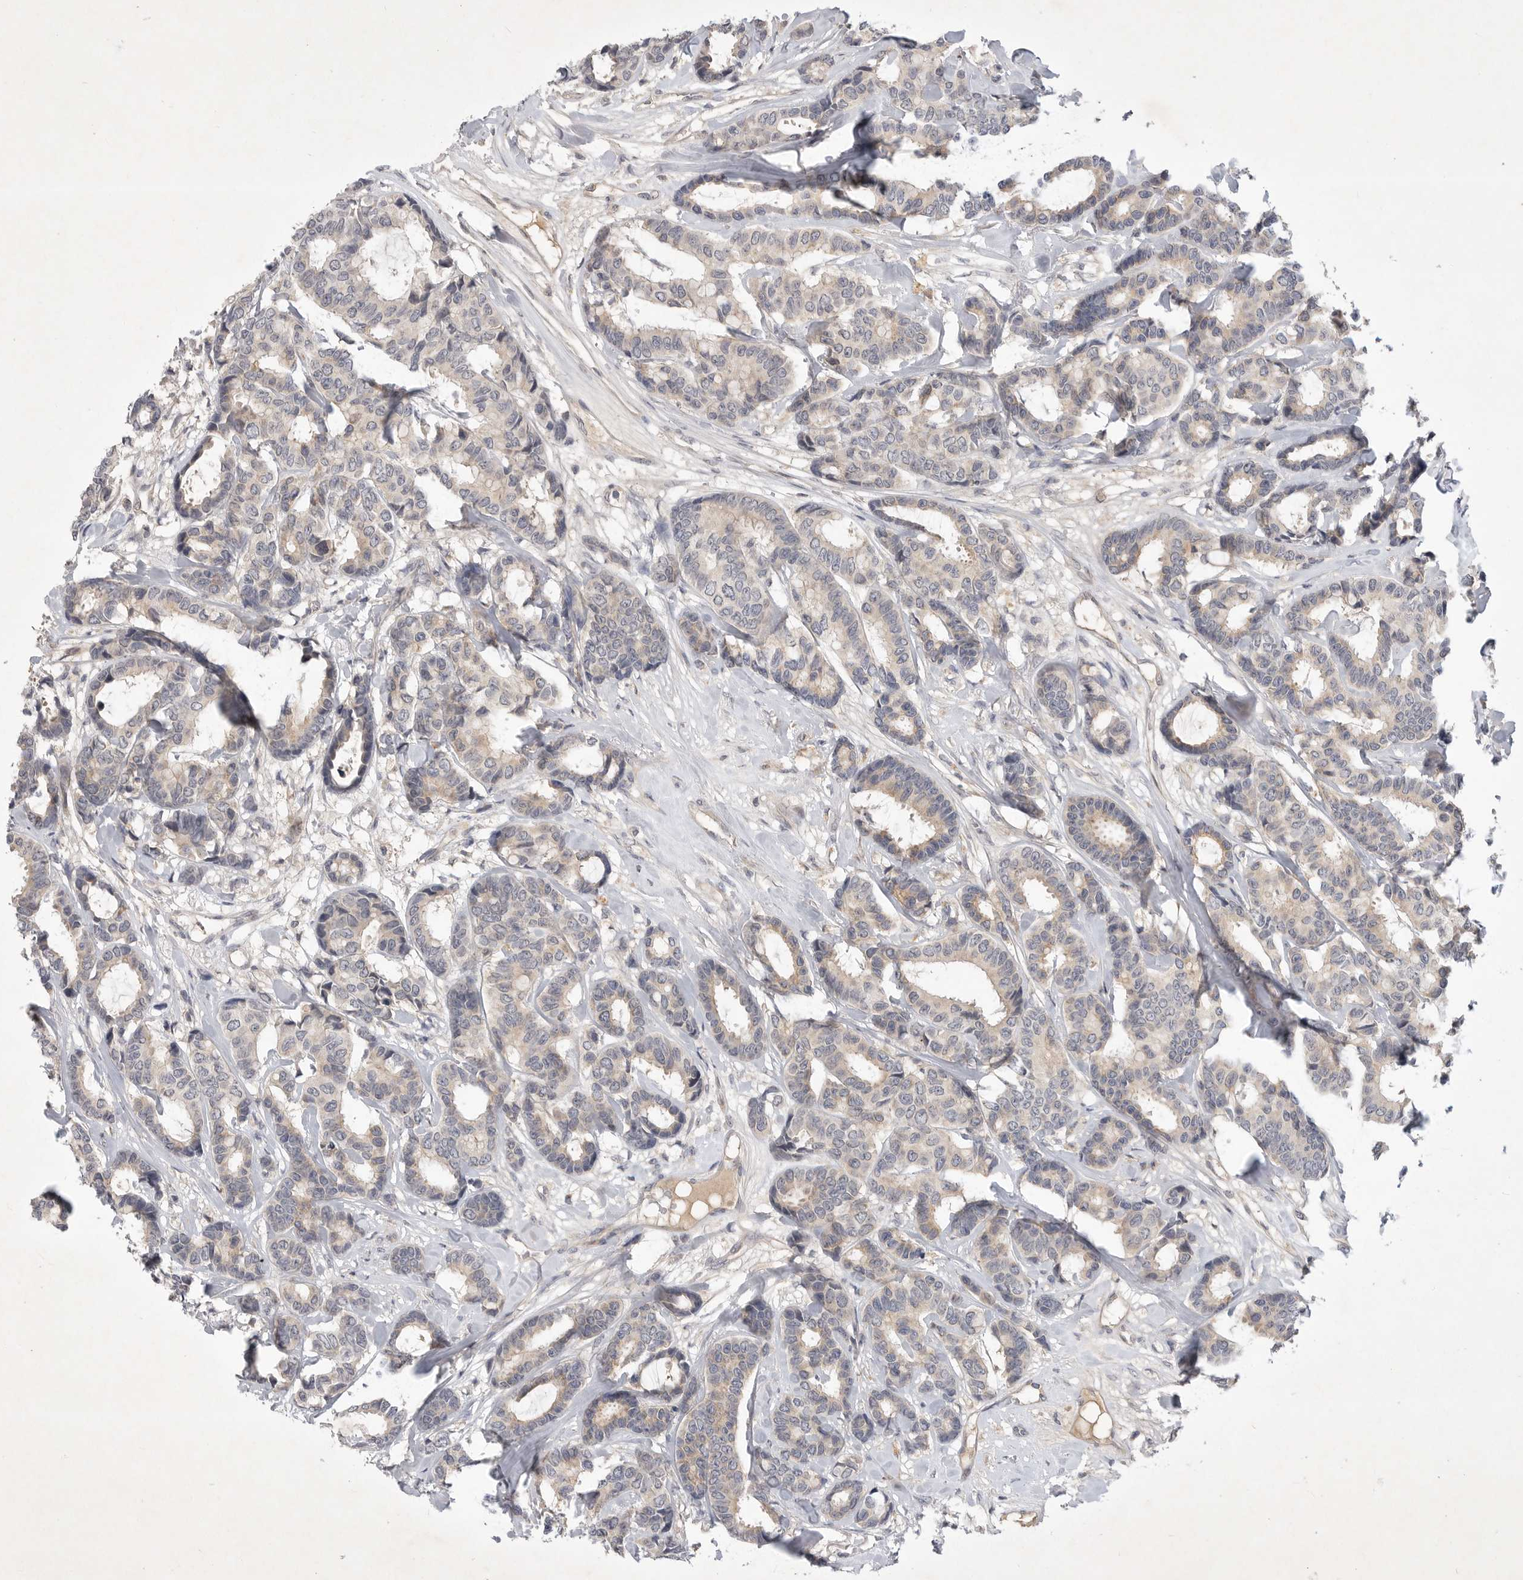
{"staining": {"intensity": "weak", "quantity": "<25%", "location": "cytoplasmic/membranous"}, "tissue": "breast cancer", "cell_type": "Tumor cells", "image_type": "cancer", "snomed": [{"axis": "morphology", "description": "Duct carcinoma"}, {"axis": "topography", "description": "Breast"}], "caption": "IHC histopathology image of breast infiltrating ductal carcinoma stained for a protein (brown), which shows no staining in tumor cells.", "gene": "ITGAD", "patient": {"sex": "female", "age": 87}}